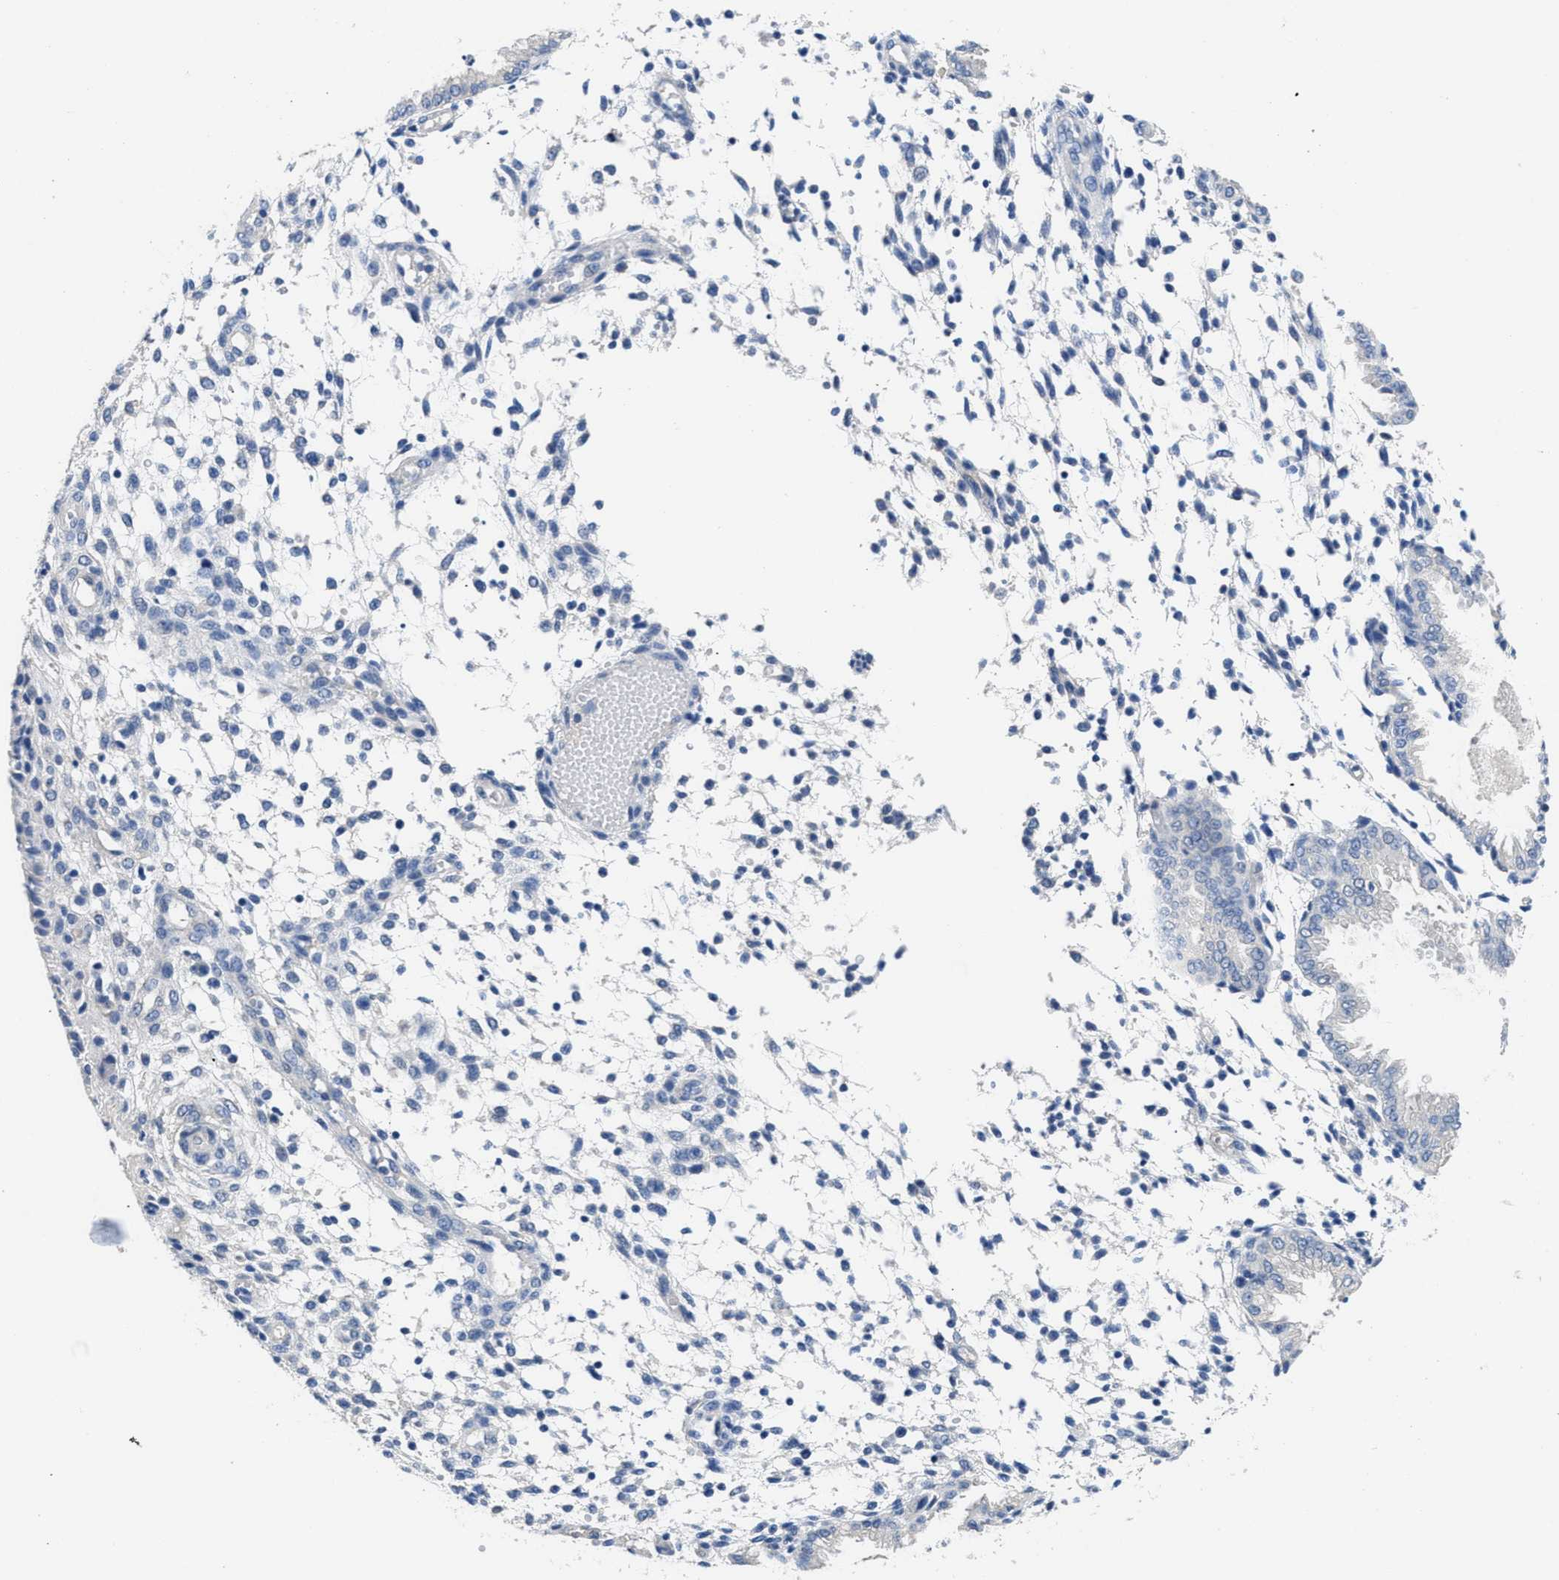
{"staining": {"intensity": "negative", "quantity": "none", "location": "none"}, "tissue": "endometrium", "cell_type": "Cells in endometrial stroma", "image_type": "normal", "snomed": [{"axis": "morphology", "description": "Normal tissue, NOS"}, {"axis": "topography", "description": "Endometrium"}], "caption": "Image shows no significant protein expression in cells in endometrial stroma of unremarkable endometrium. (Stains: DAB immunohistochemistry (IHC) with hematoxylin counter stain, Microscopy: brightfield microscopy at high magnification).", "gene": "CA9", "patient": {"sex": "female", "age": 33}}